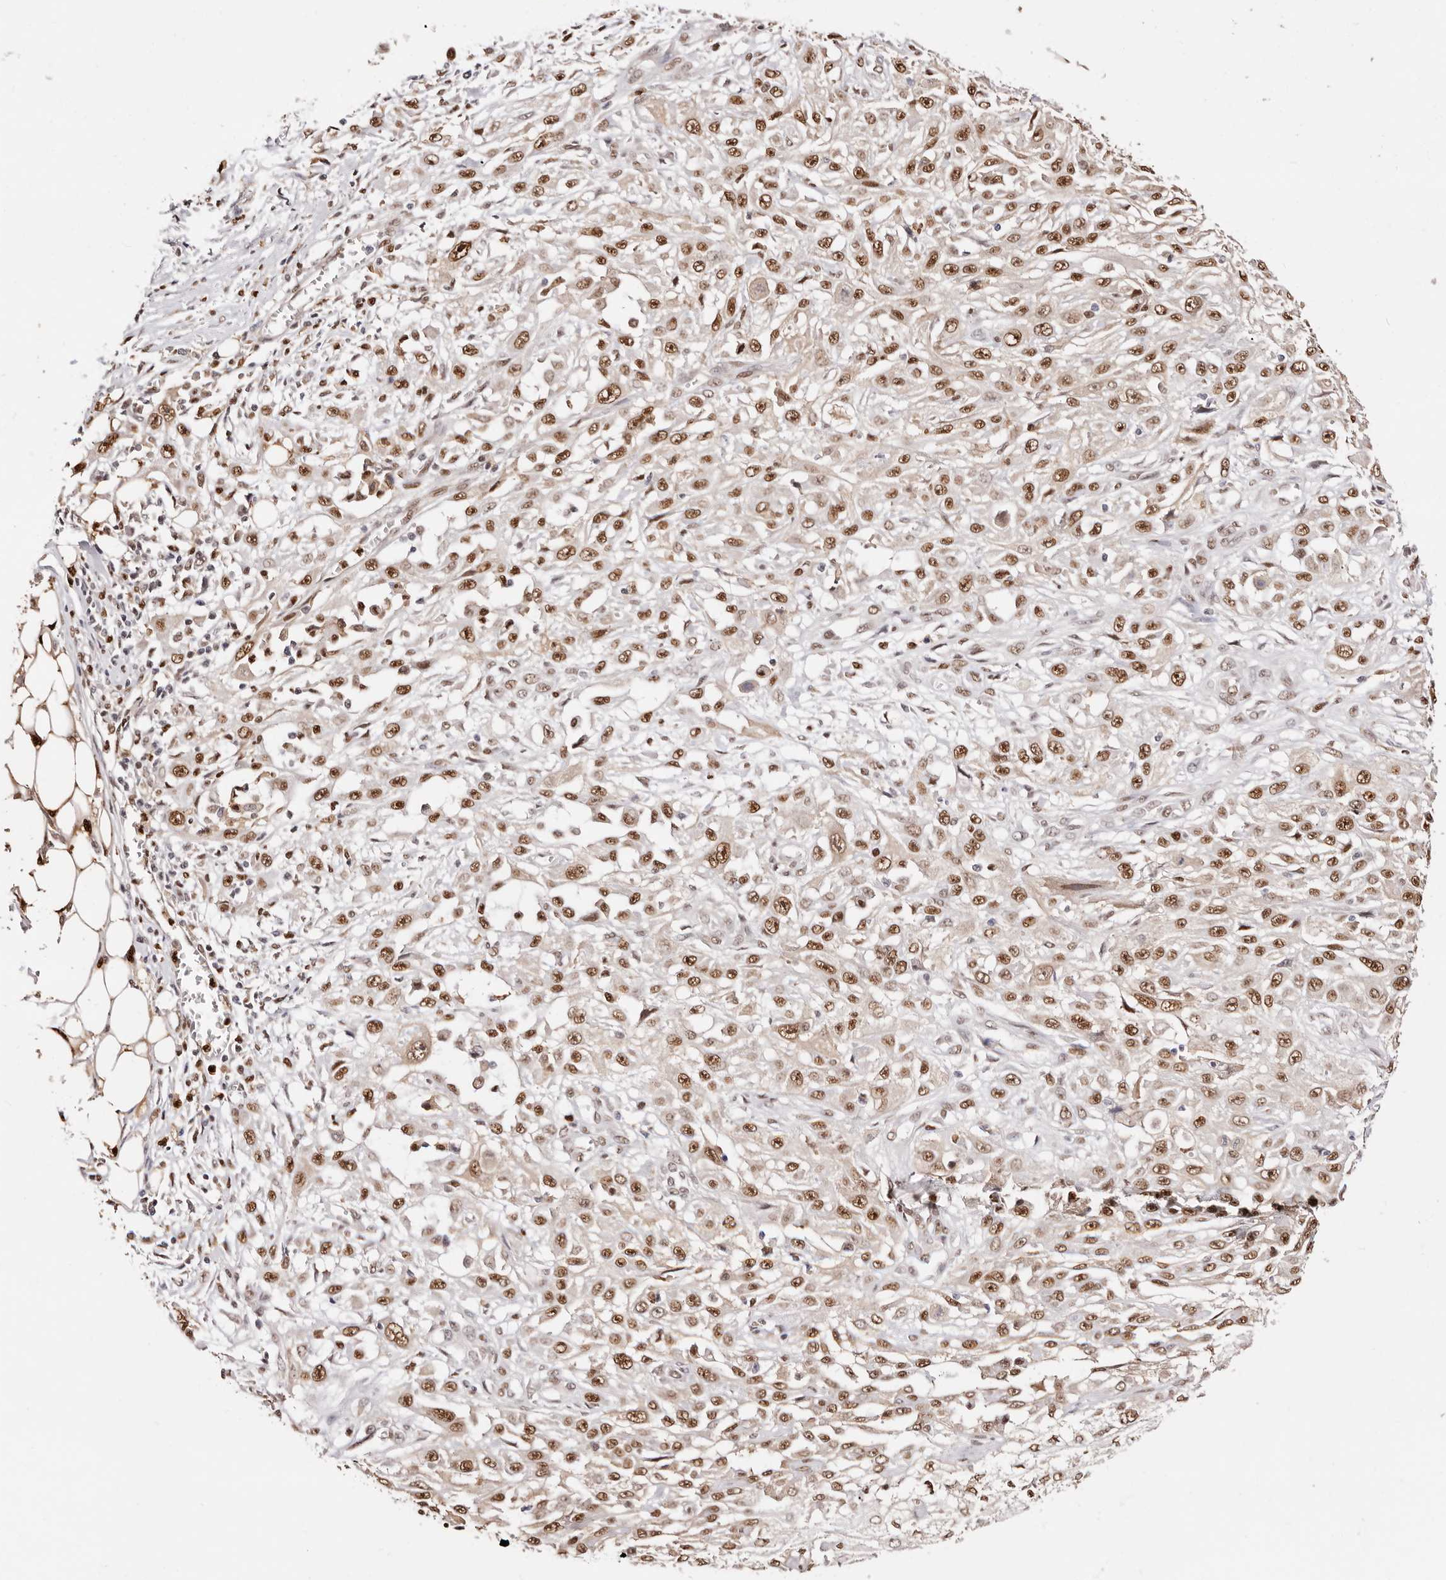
{"staining": {"intensity": "moderate", "quantity": ">75%", "location": "nuclear"}, "tissue": "skin cancer", "cell_type": "Tumor cells", "image_type": "cancer", "snomed": [{"axis": "morphology", "description": "Squamous cell carcinoma, NOS"}, {"axis": "morphology", "description": "Squamous cell carcinoma, metastatic, NOS"}, {"axis": "topography", "description": "Skin"}, {"axis": "topography", "description": "Lymph node"}], "caption": "This micrograph exhibits IHC staining of human skin cancer (metastatic squamous cell carcinoma), with medium moderate nuclear expression in approximately >75% of tumor cells.", "gene": "TKT", "patient": {"sex": "male", "age": 75}}